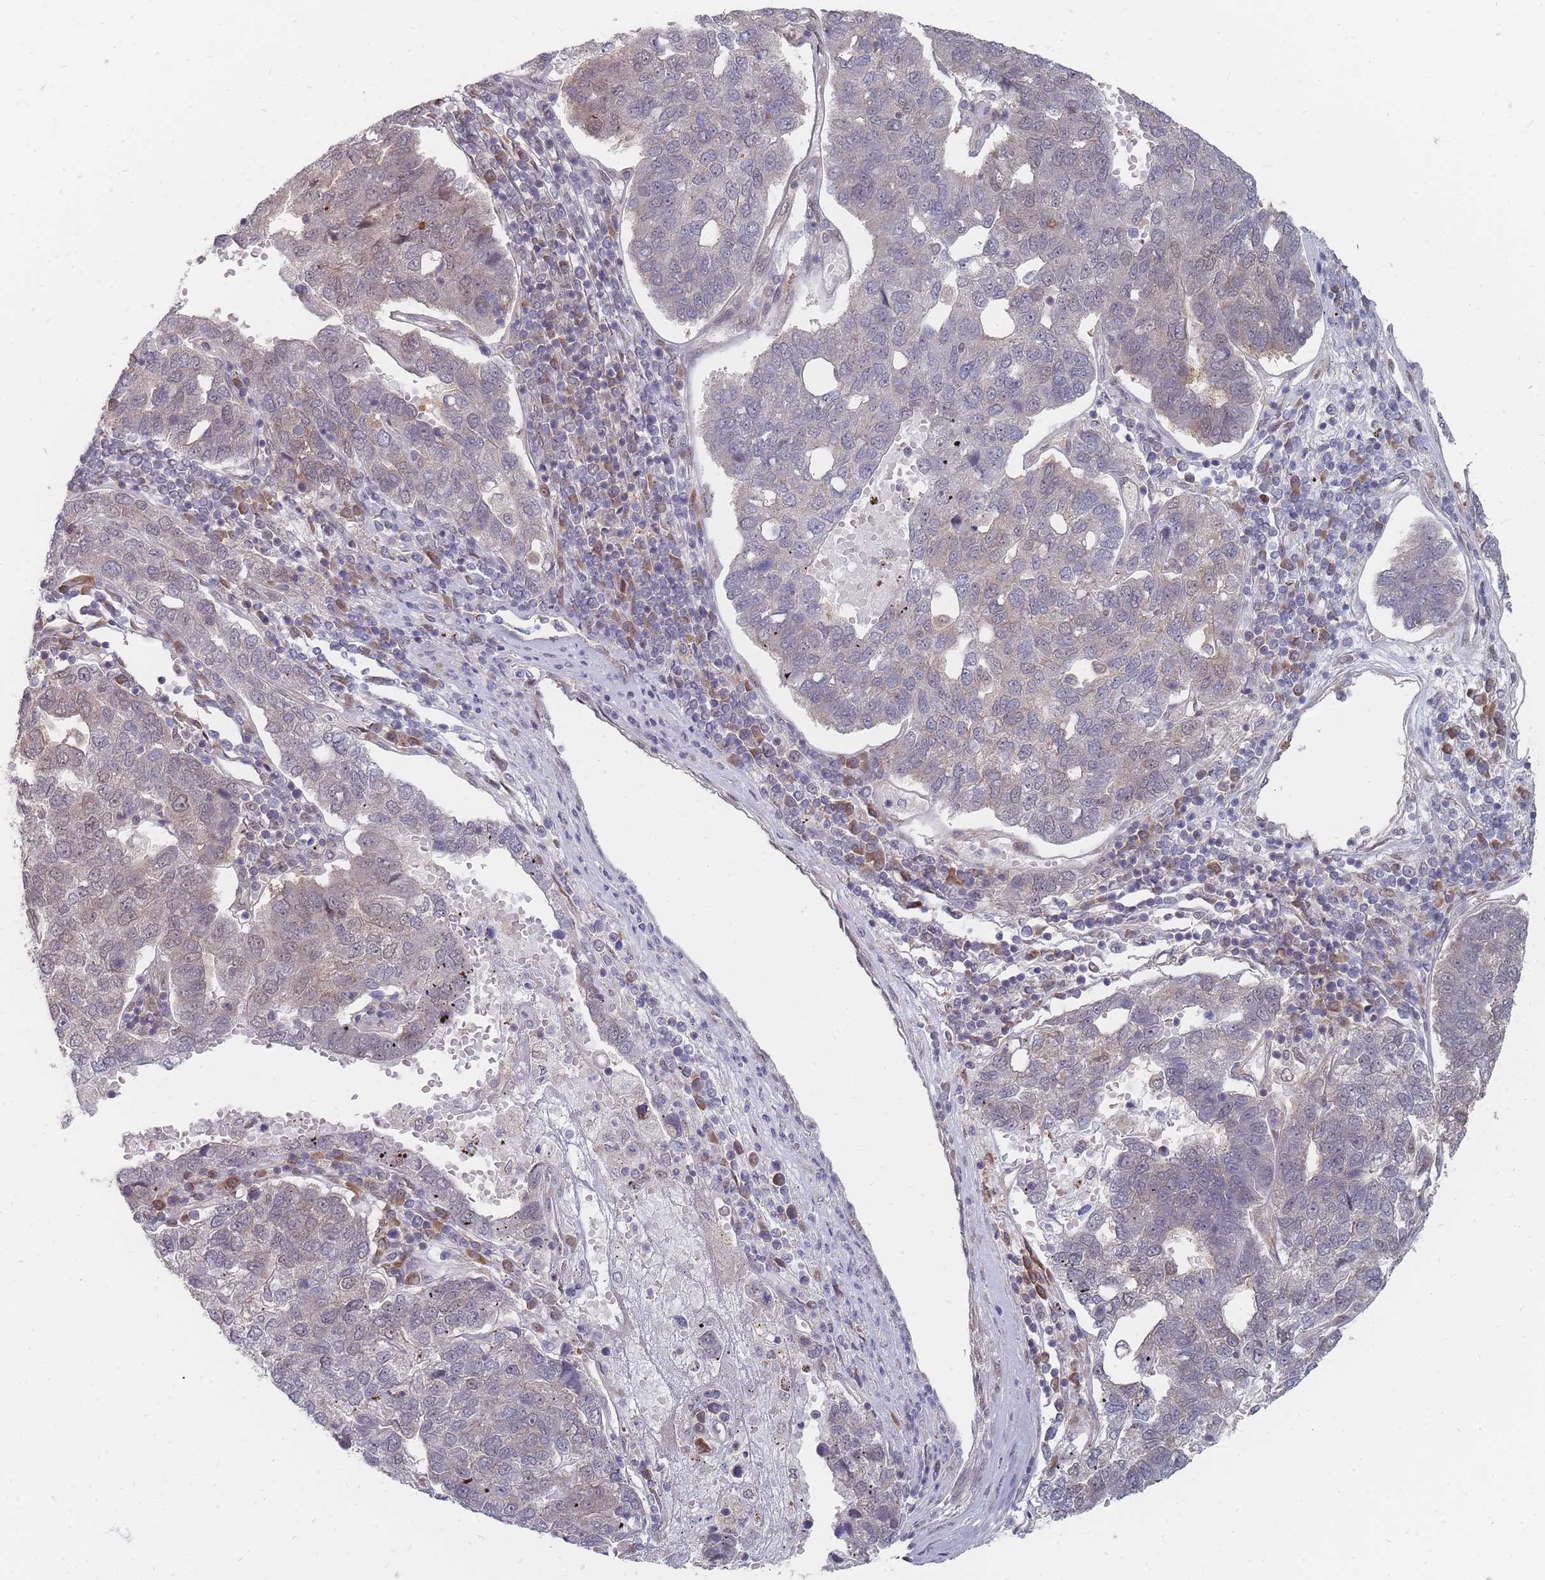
{"staining": {"intensity": "weak", "quantity": "<25%", "location": "nuclear"}, "tissue": "pancreatic cancer", "cell_type": "Tumor cells", "image_type": "cancer", "snomed": [{"axis": "morphology", "description": "Adenocarcinoma, NOS"}, {"axis": "topography", "description": "Pancreas"}], "caption": "Photomicrograph shows no significant protein positivity in tumor cells of pancreatic cancer (adenocarcinoma). (DAB (3,3'-diaminobenzidine) immunohistochemistry (IHC) with hematoxylin counter stain).", "gene": "NKD1", "patient": {"sex": "female", "age": 61}}